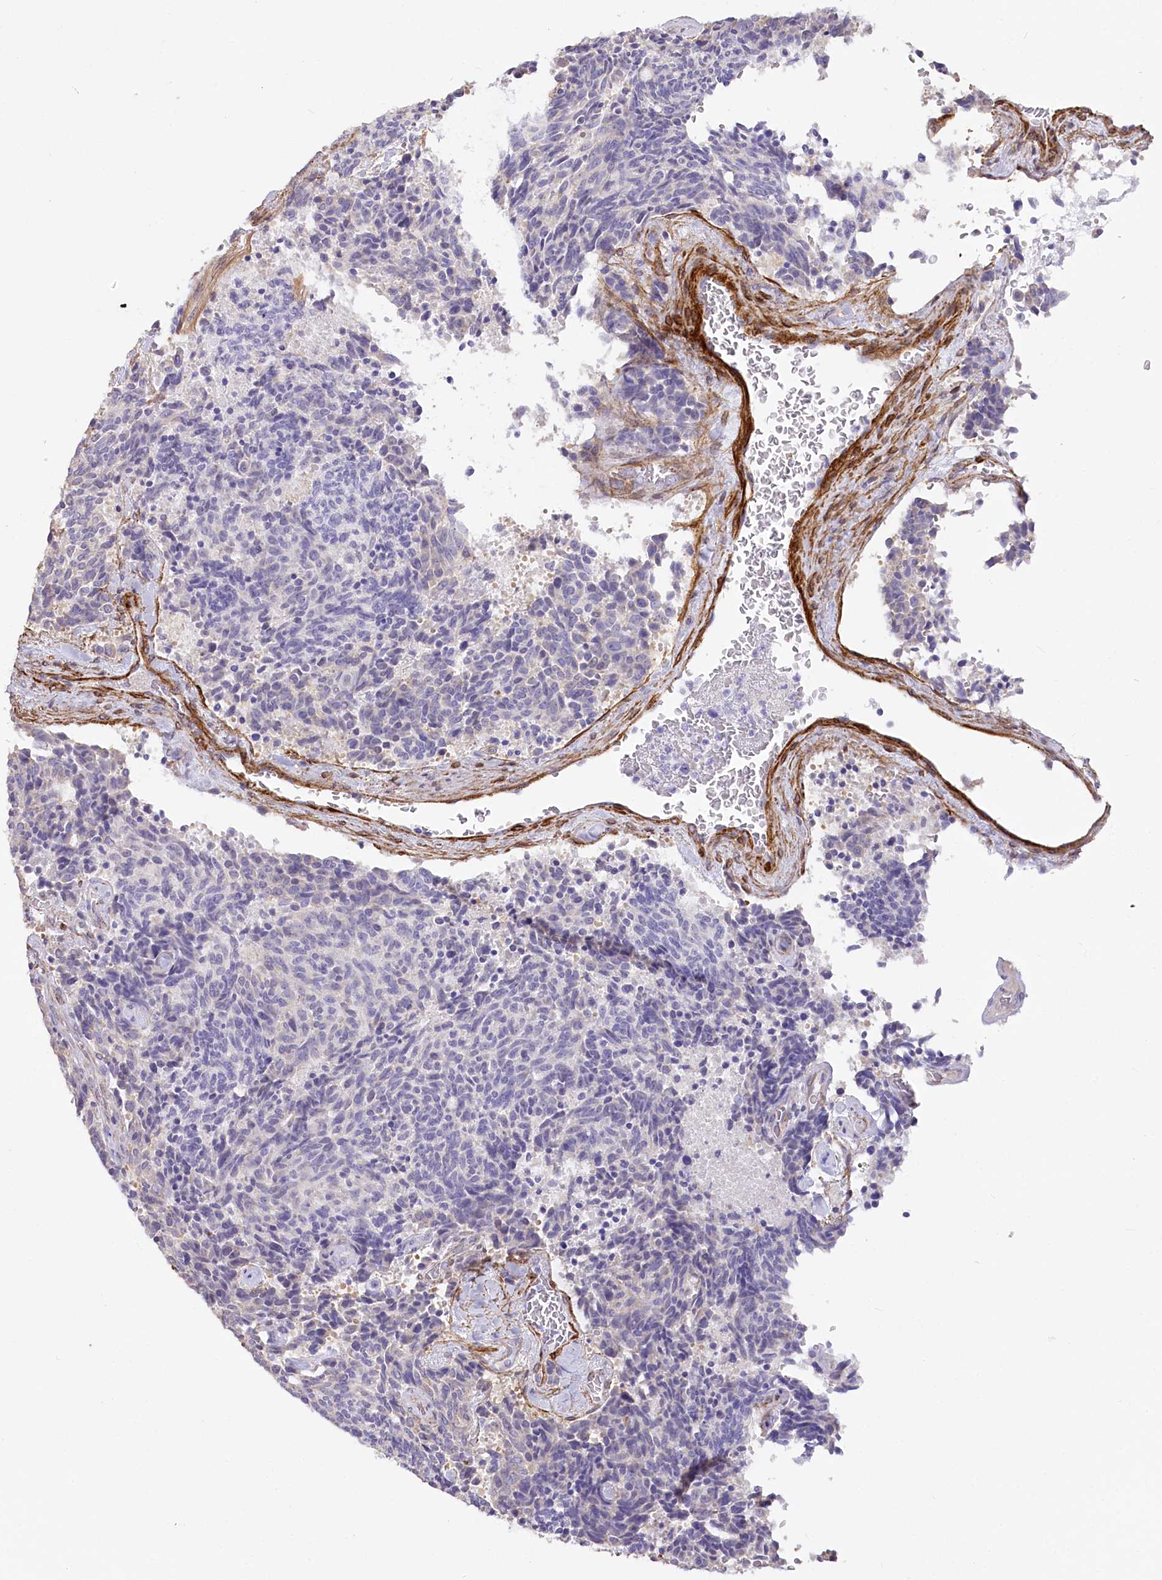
{"staining": {"intensity": "negative", "quantity": "none", "location": "none"}, "tissue": "carcinoid", "cell_type": "Tumor cells", "image_type": "cancer", "snomed": [{"axis": "morphology", "description": "Carcinoid, malignant, NOS"}, {"axis": "topography", "description": "Pancreas"}], "caption": "Human carcinoid stained for a protein using immunohistochemistry shows no expression in tumor cells.", "gene": "SYNPO2", "patient": {"sex": "female", "age": 54}}